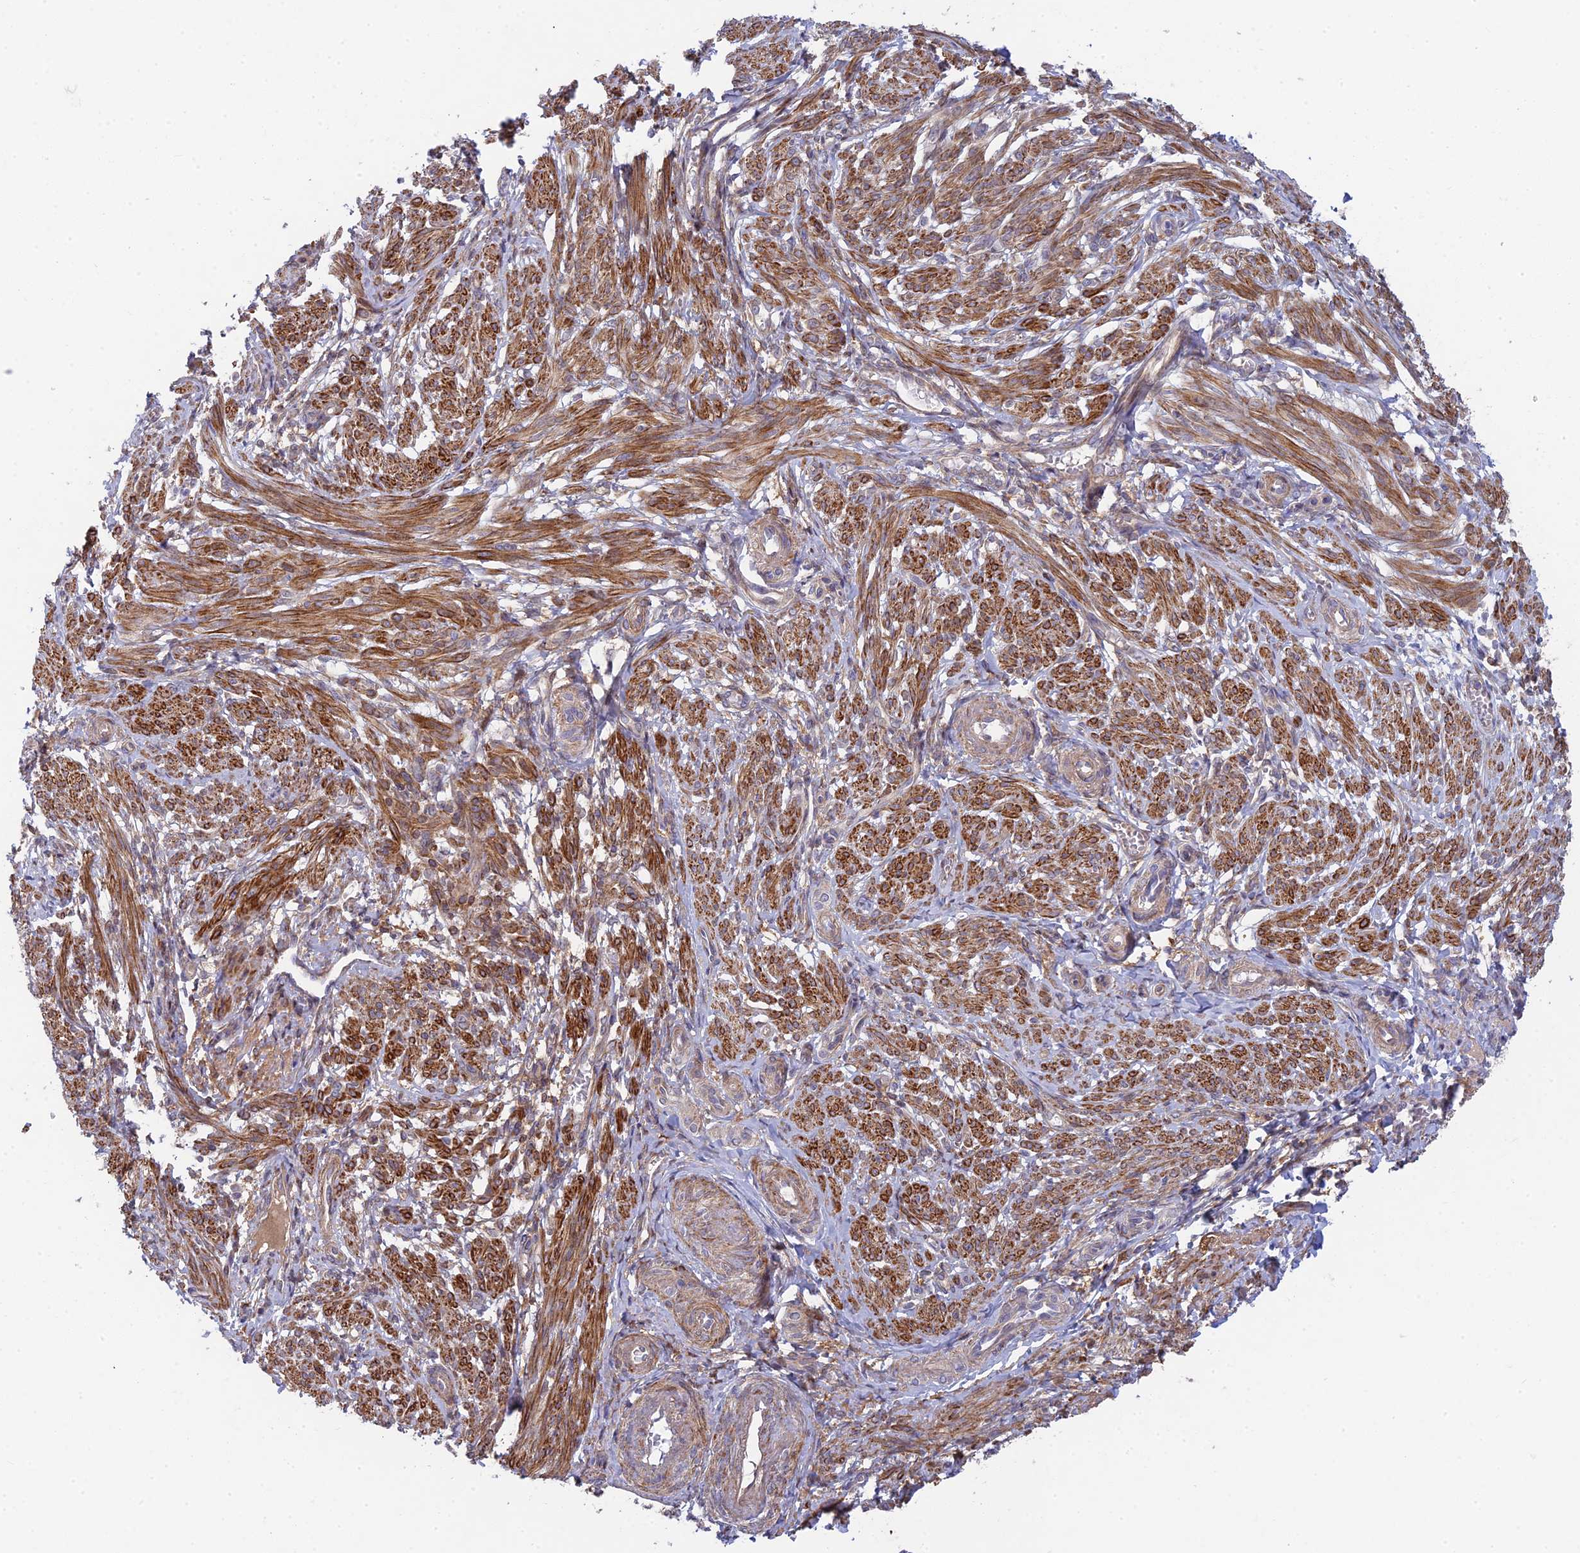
{"staining": {"intensity": "strong", "quantity": "25%-75%", "location": "cytoplasmic/membranous"}, "tissue": "smooth muscle", "cell_type": "Smooth muscle cells", "image_type": "normal", "snomed": [{"axis": "morphology", "description": "Normal tissue, NOS"}, {"axis": "topography", "description": "Smooth muscle"}], "caption": "High-power microscopy captured an immunohistochemistry (IHC) micrograph of benign smooth muscle, revealing strong cytoplasmic/membranous positivity in about 25%-75% of smooth muscle cells. (DAB IHC, brown staining for protein, blue staining for nuclei).", "gene": "INCA1", "patient": {"sex": "female", "age": 39}}